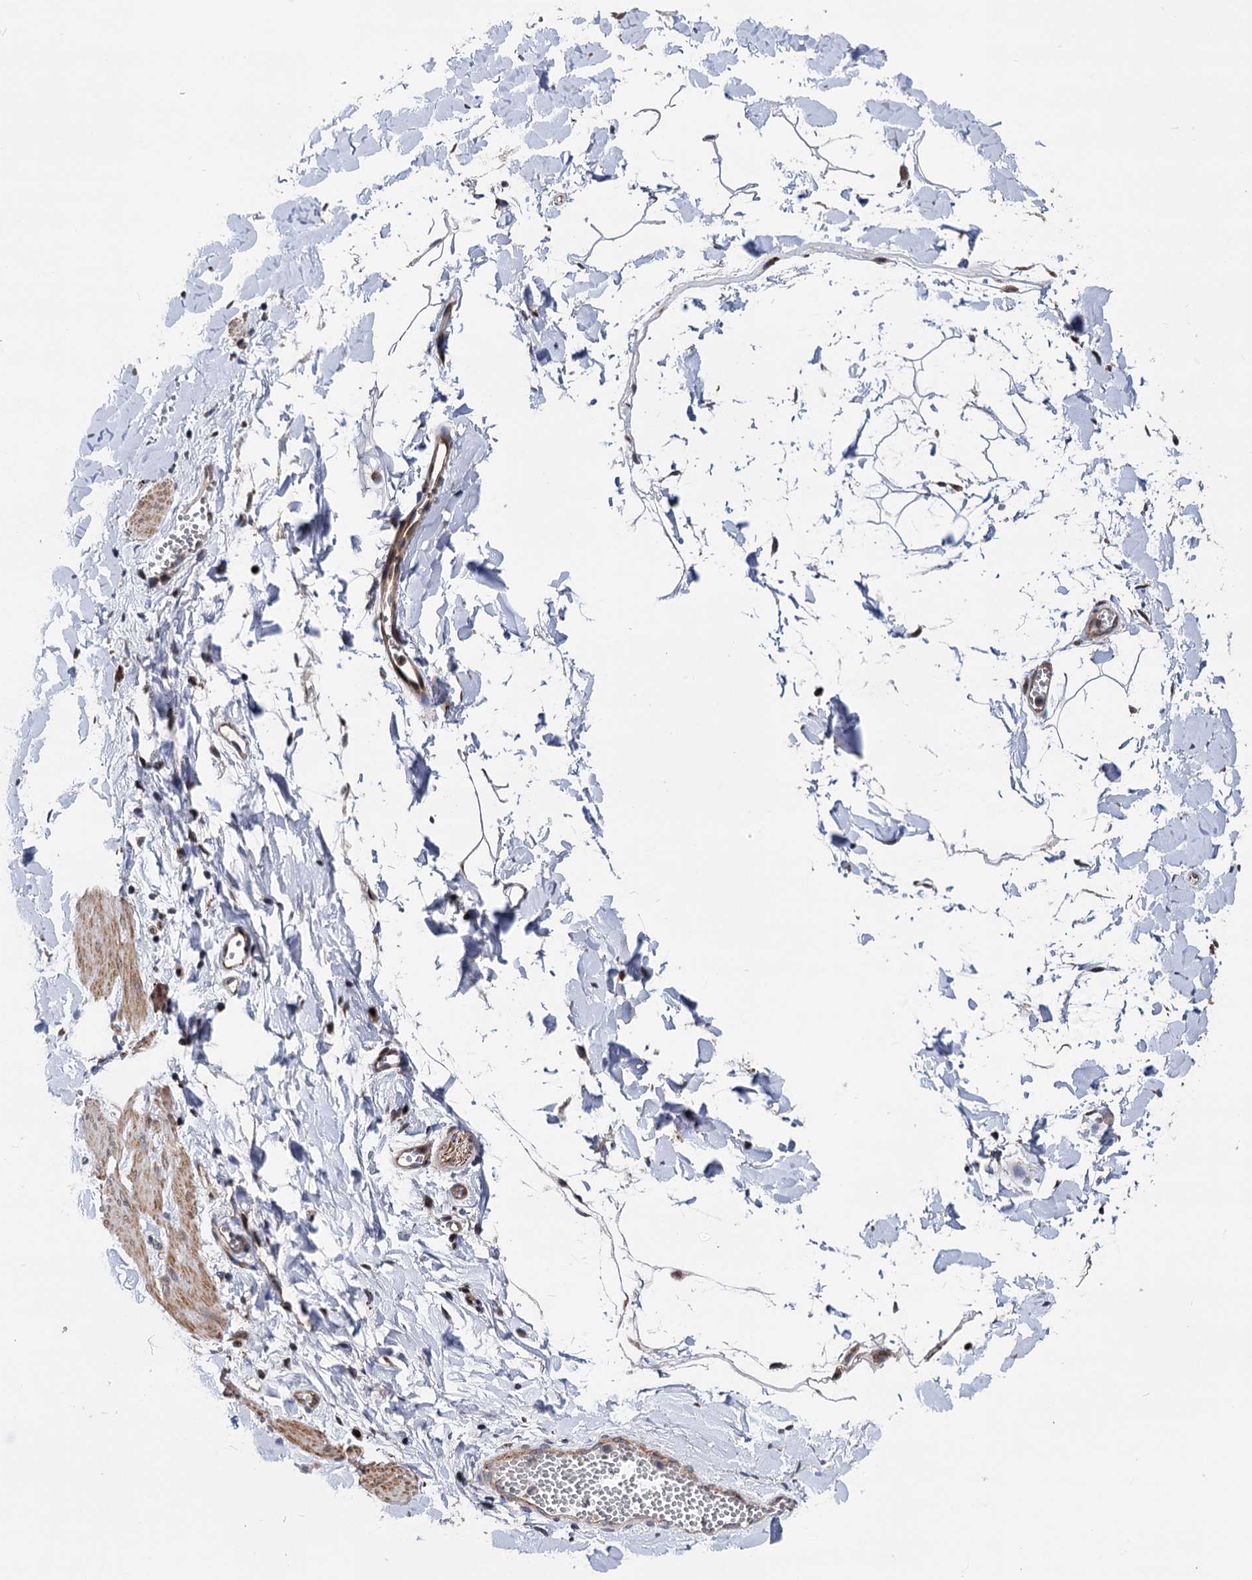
{"staining": {"intensity": "negative", "quantity": "none", "location": "none"}, "tissue": "adipose tissue", "cell_type": "Adipocytes", "image_type": "normal", "snomed": [{"axis": "morphology", "description": "Normal tissue, NOS"}, {"axis": "topography", "description": "Gallbladder"}, {"axis": "topography", "description": "Peripheral nerve tissue"}], "caption": "Immunohistochemistry histopathology image of benign human adipose tissue stained for a protein (brown), which demonstrates no expression in adipocytes.", "gene": "UBR1", "patient": {"sex": "male", "age": 38}}